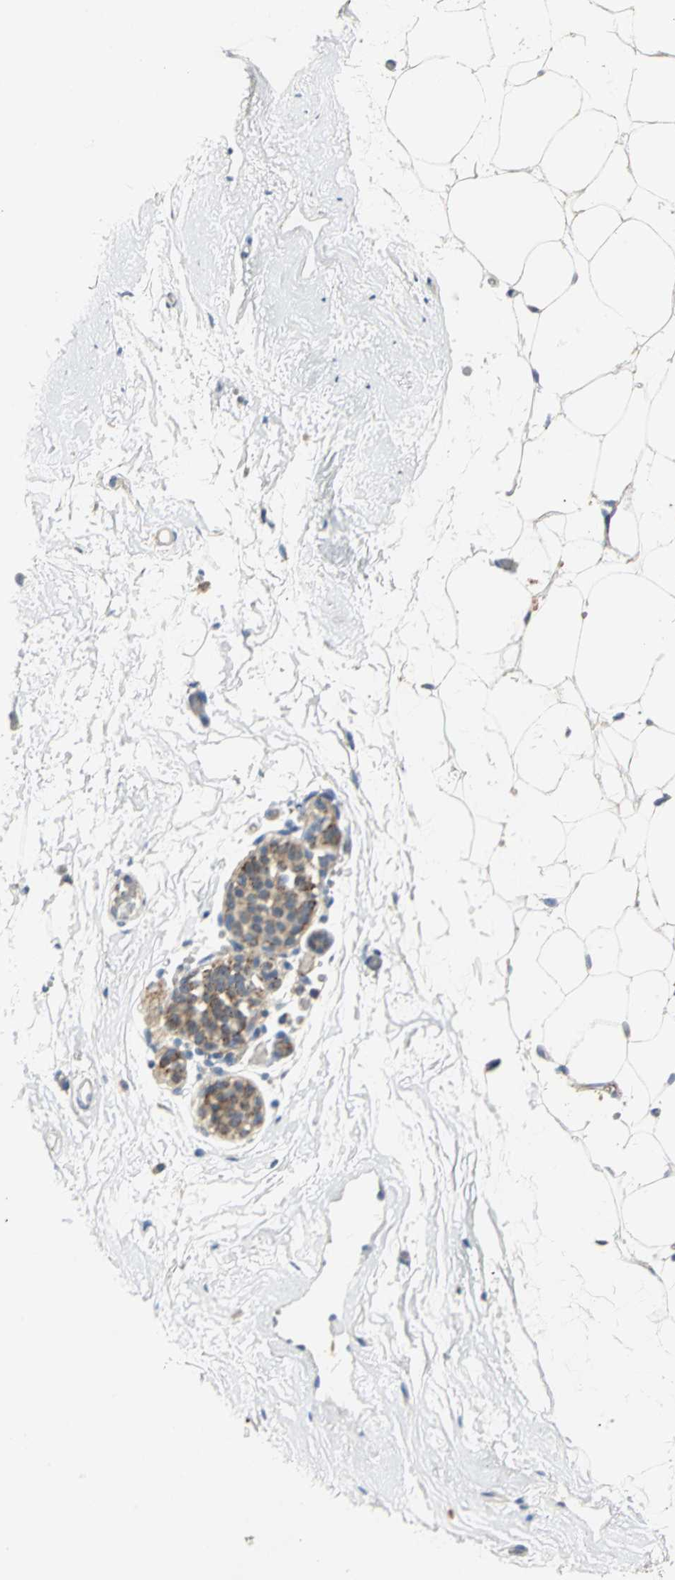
{"staining": {"intensity": "negative", "quantity": "none", "location": "none"}, "tissue": "breast", "cell_type": "Adipocytes", "image_type": "normal", "snomed": [{"axis": "morphology", "description": "Normal tissue, NOS"}, {"axis": "topography", "description": "Breast"}], "caption": "IHC of benign breast reveals no staining in adipocytes. (DAB (3,3'-diaminobenzidine) immunohistochemistry, high magnification).", "gene": "SPPL2B", "patient": {"sex": "female", "age": 75}}